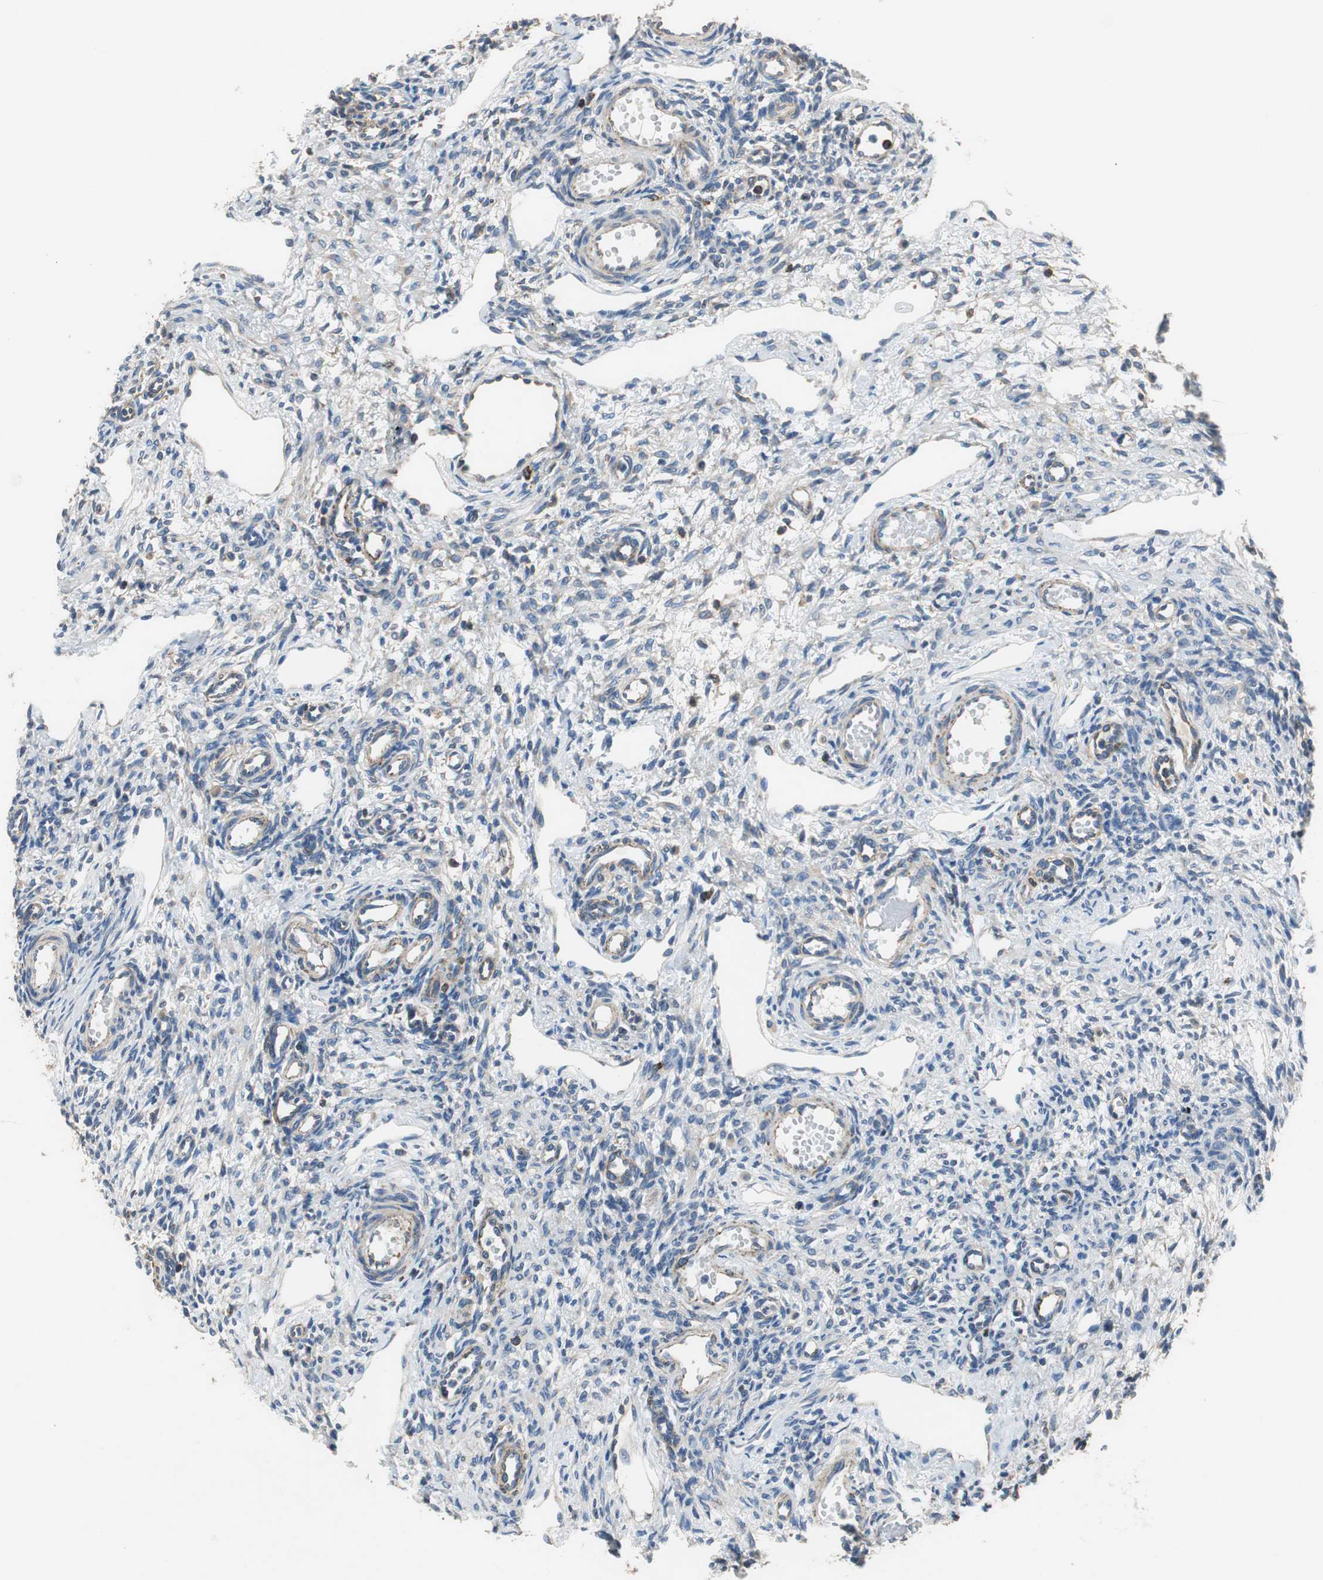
{"staining": {"intensity": "weak", "quantity": "25%-75%", "location": "cytoplasmic/membranous"}, "tissue": "ovary", "cell_type": "Ovarian stroma cells", "image_type": "normal", "snomed": [{"axis": "morphology", "description": "Normal tissue, NOS"}, {"axis": "topography", "description": "Ovary"}], "caption": "High-magnification brightfield microscopy of normal ovary stained with DAB (brown) and counterstained with hematoxylin (blue). ovarian stroma cells exhibit weak cytoplasmic/membranous expression is present in approximately25%-75% of cells.", "gene": "GSTK1", "patient": {"sex": "female", "age": 33}}